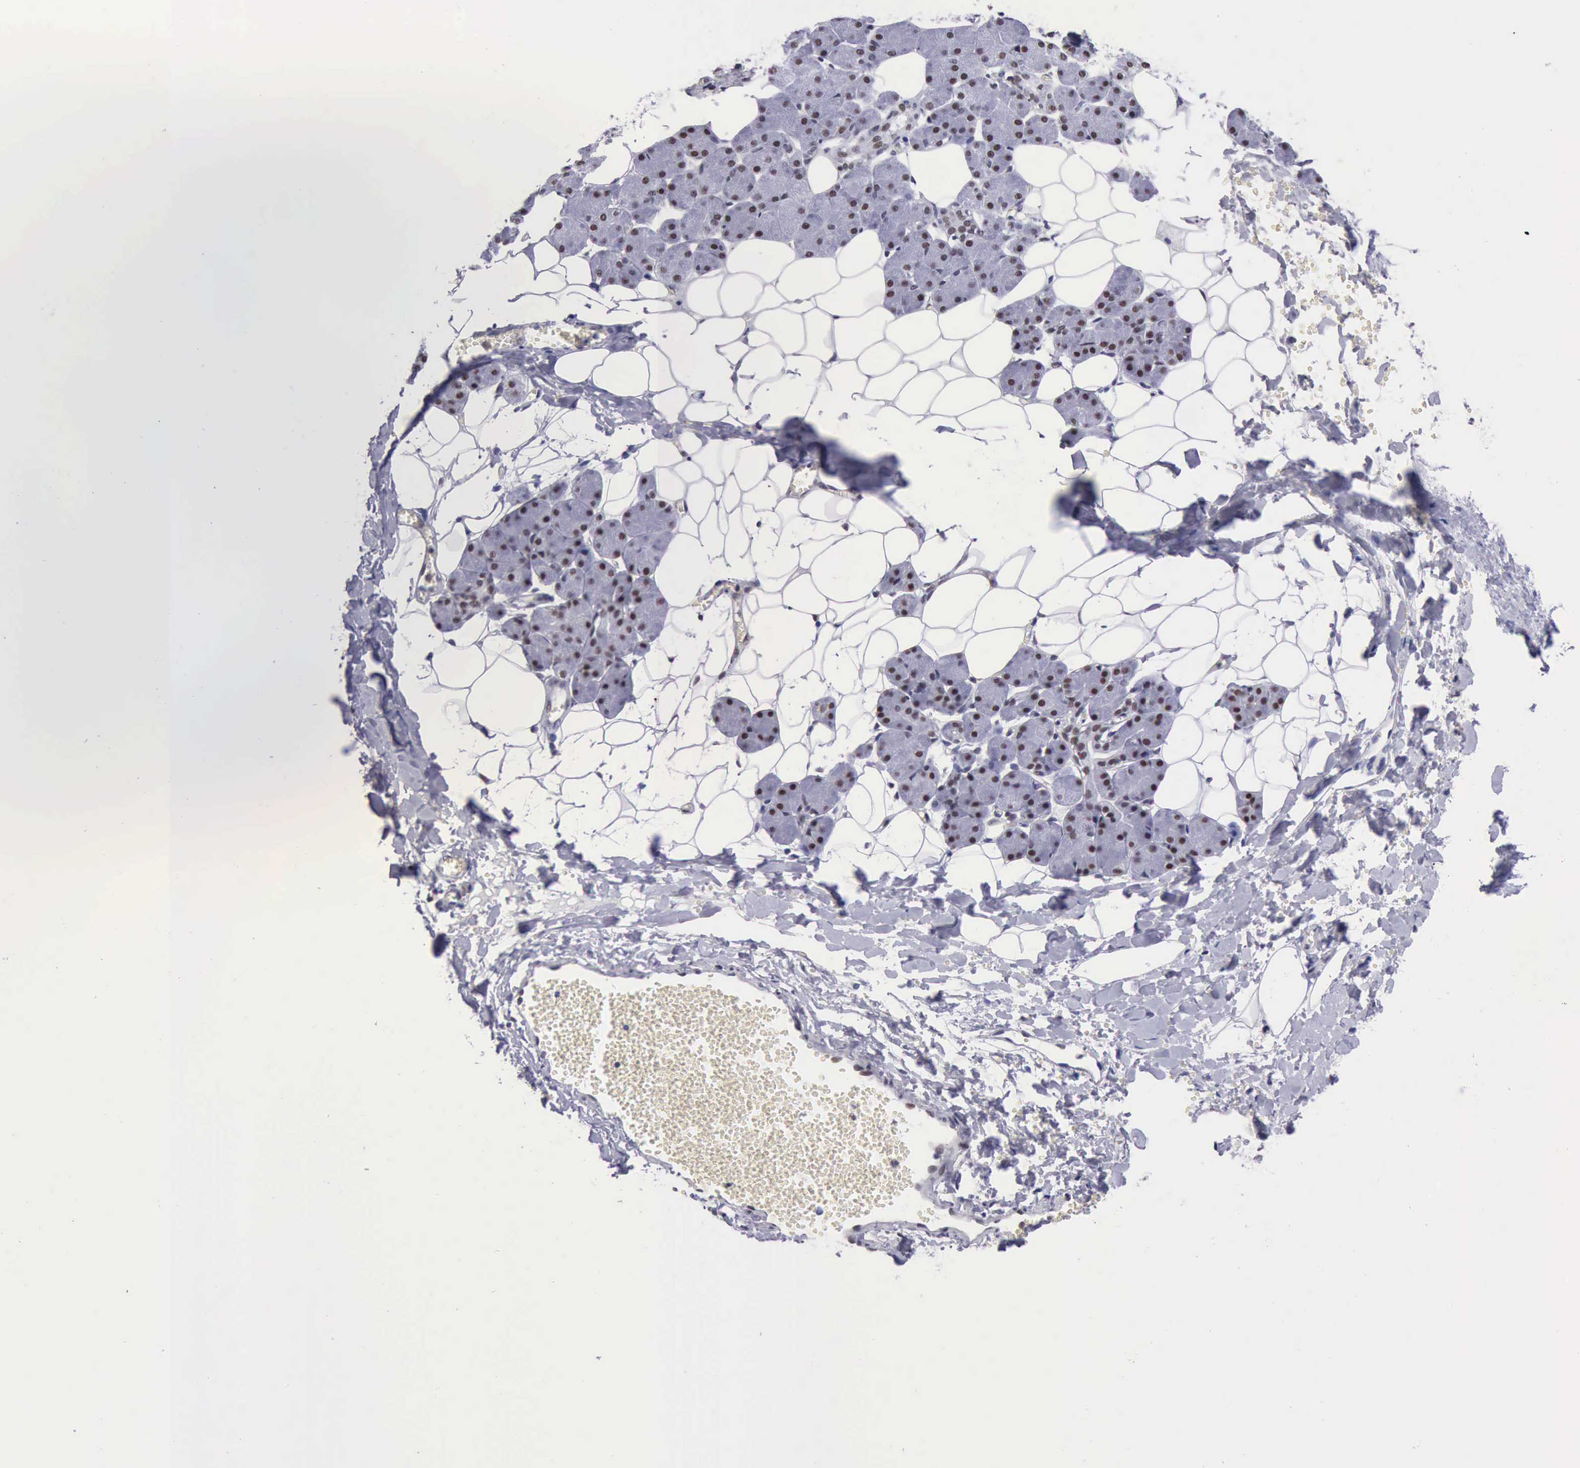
{"staining": {"intensity": "weak", "quantity": "25%-75%", "location": "nuclear"}, "tissue": "salivary gland", "cell_type": "Glandular cells", "image_type": "normal", "snomed": [{"axis": "morphology", "description": "Normal tissue, NOS"}, {"axis": "morphology", "description": "Adenoma, NOS"}, {"axis": "topography", "description": "Salivary gland"}], "caption": "A photomicrograph showing weak nuclear staining in about 25%-75% of glandular cells in benign salivary gland, as visualized by brown immunohistochemical staining.", "gene": "ERCC4", "patient": {"sex": "female", "age": 32}}